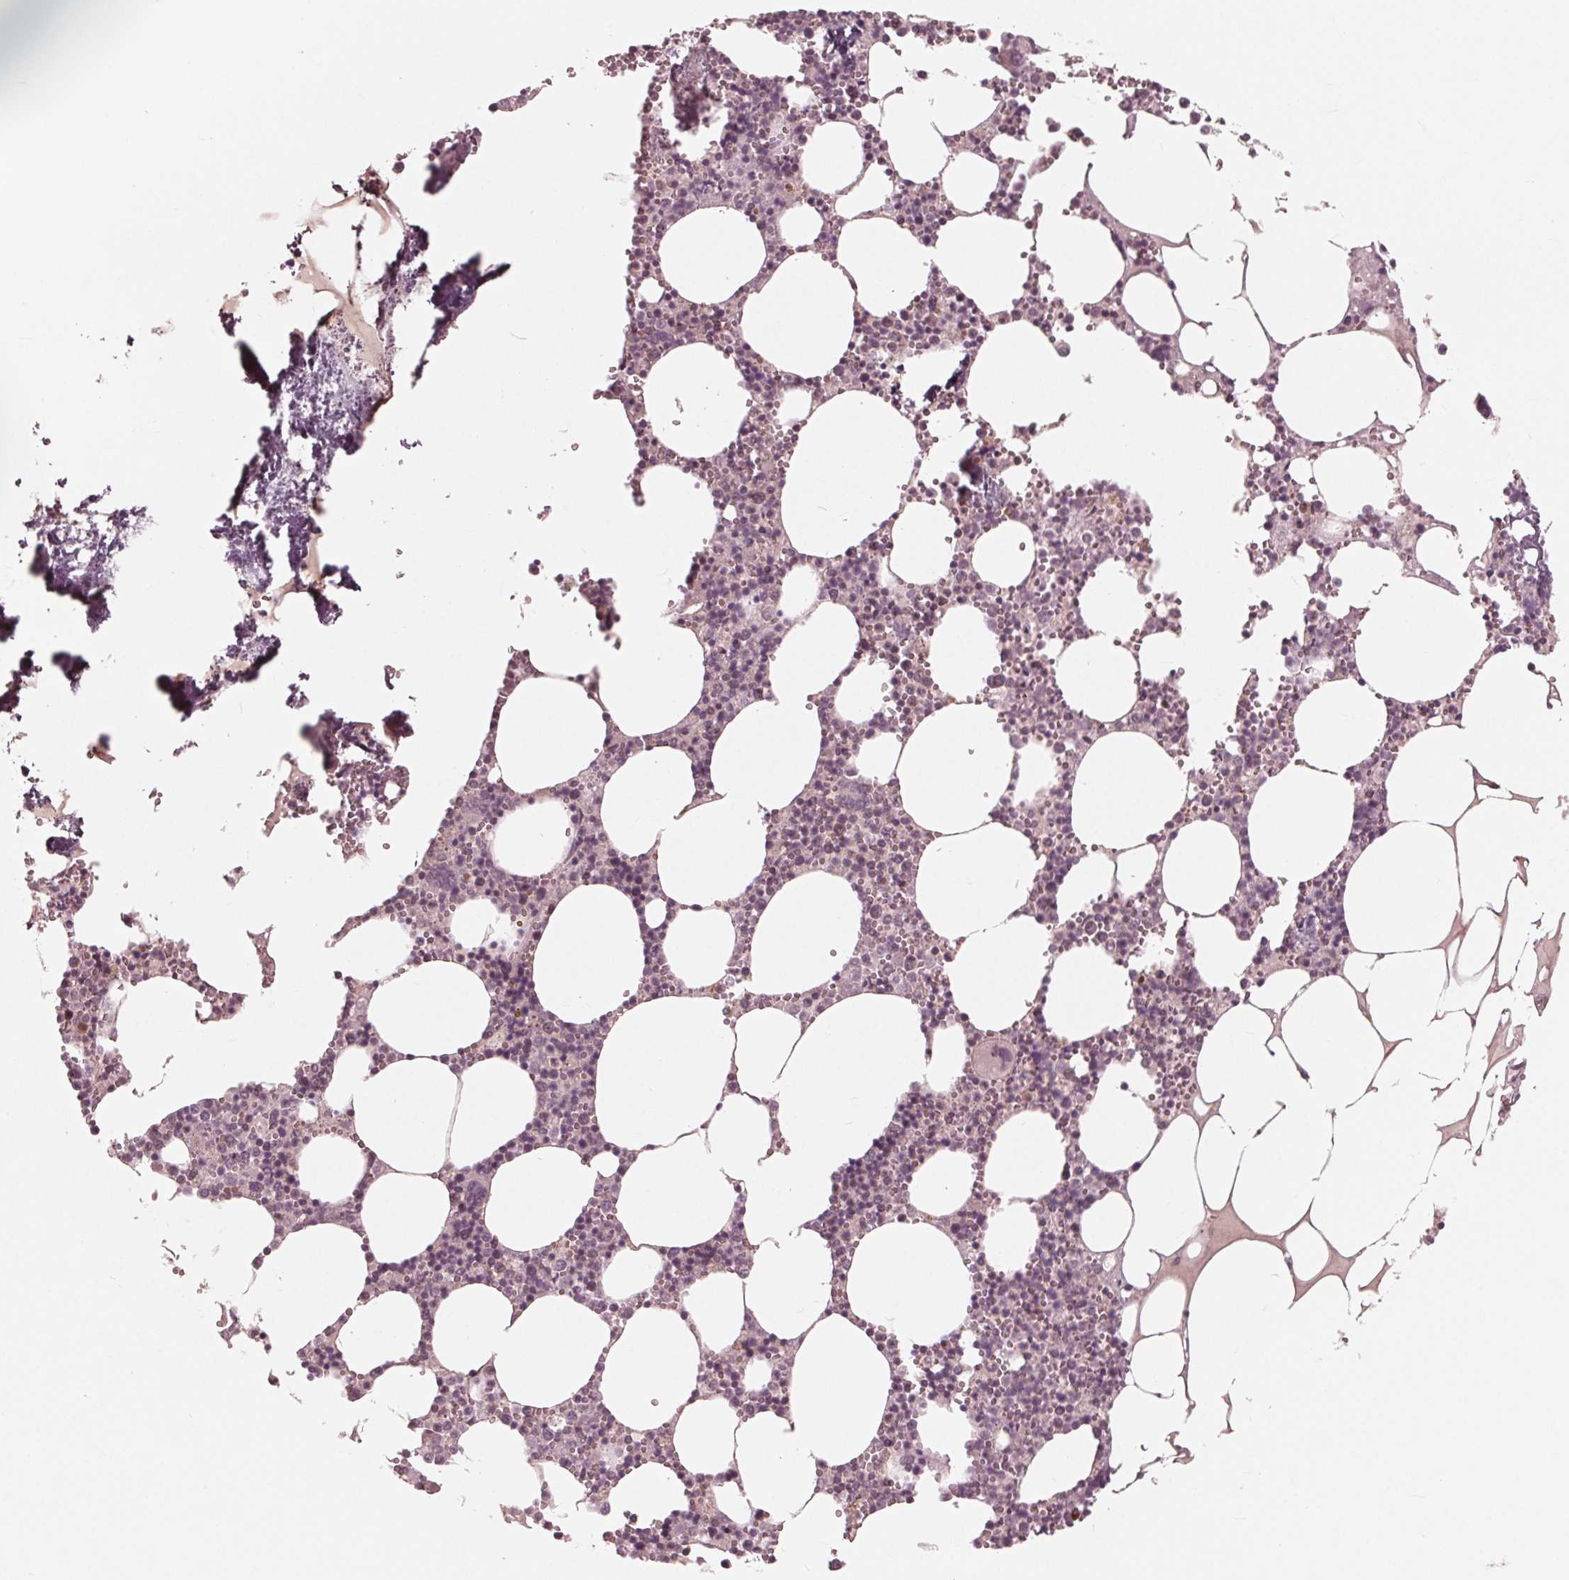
{"staining": {"intensity": "weak", "quantity": "<25%", "location": "nuclear"}, "tissue": "bone marrow", "cell_type": "Hematopoietic cells", "image_type": "normal", "snomed": [{"axis": "morphology", "description": "Normal tissue, NOS"}, {"axis": "topography", "description": "Bone marrow"}], "caption": "Bone marrow stained for a protein using IHC shows no expression hematopoietic cells.", "gene": "UBALD1", "patient": {"sex": "male", "age": 54}}